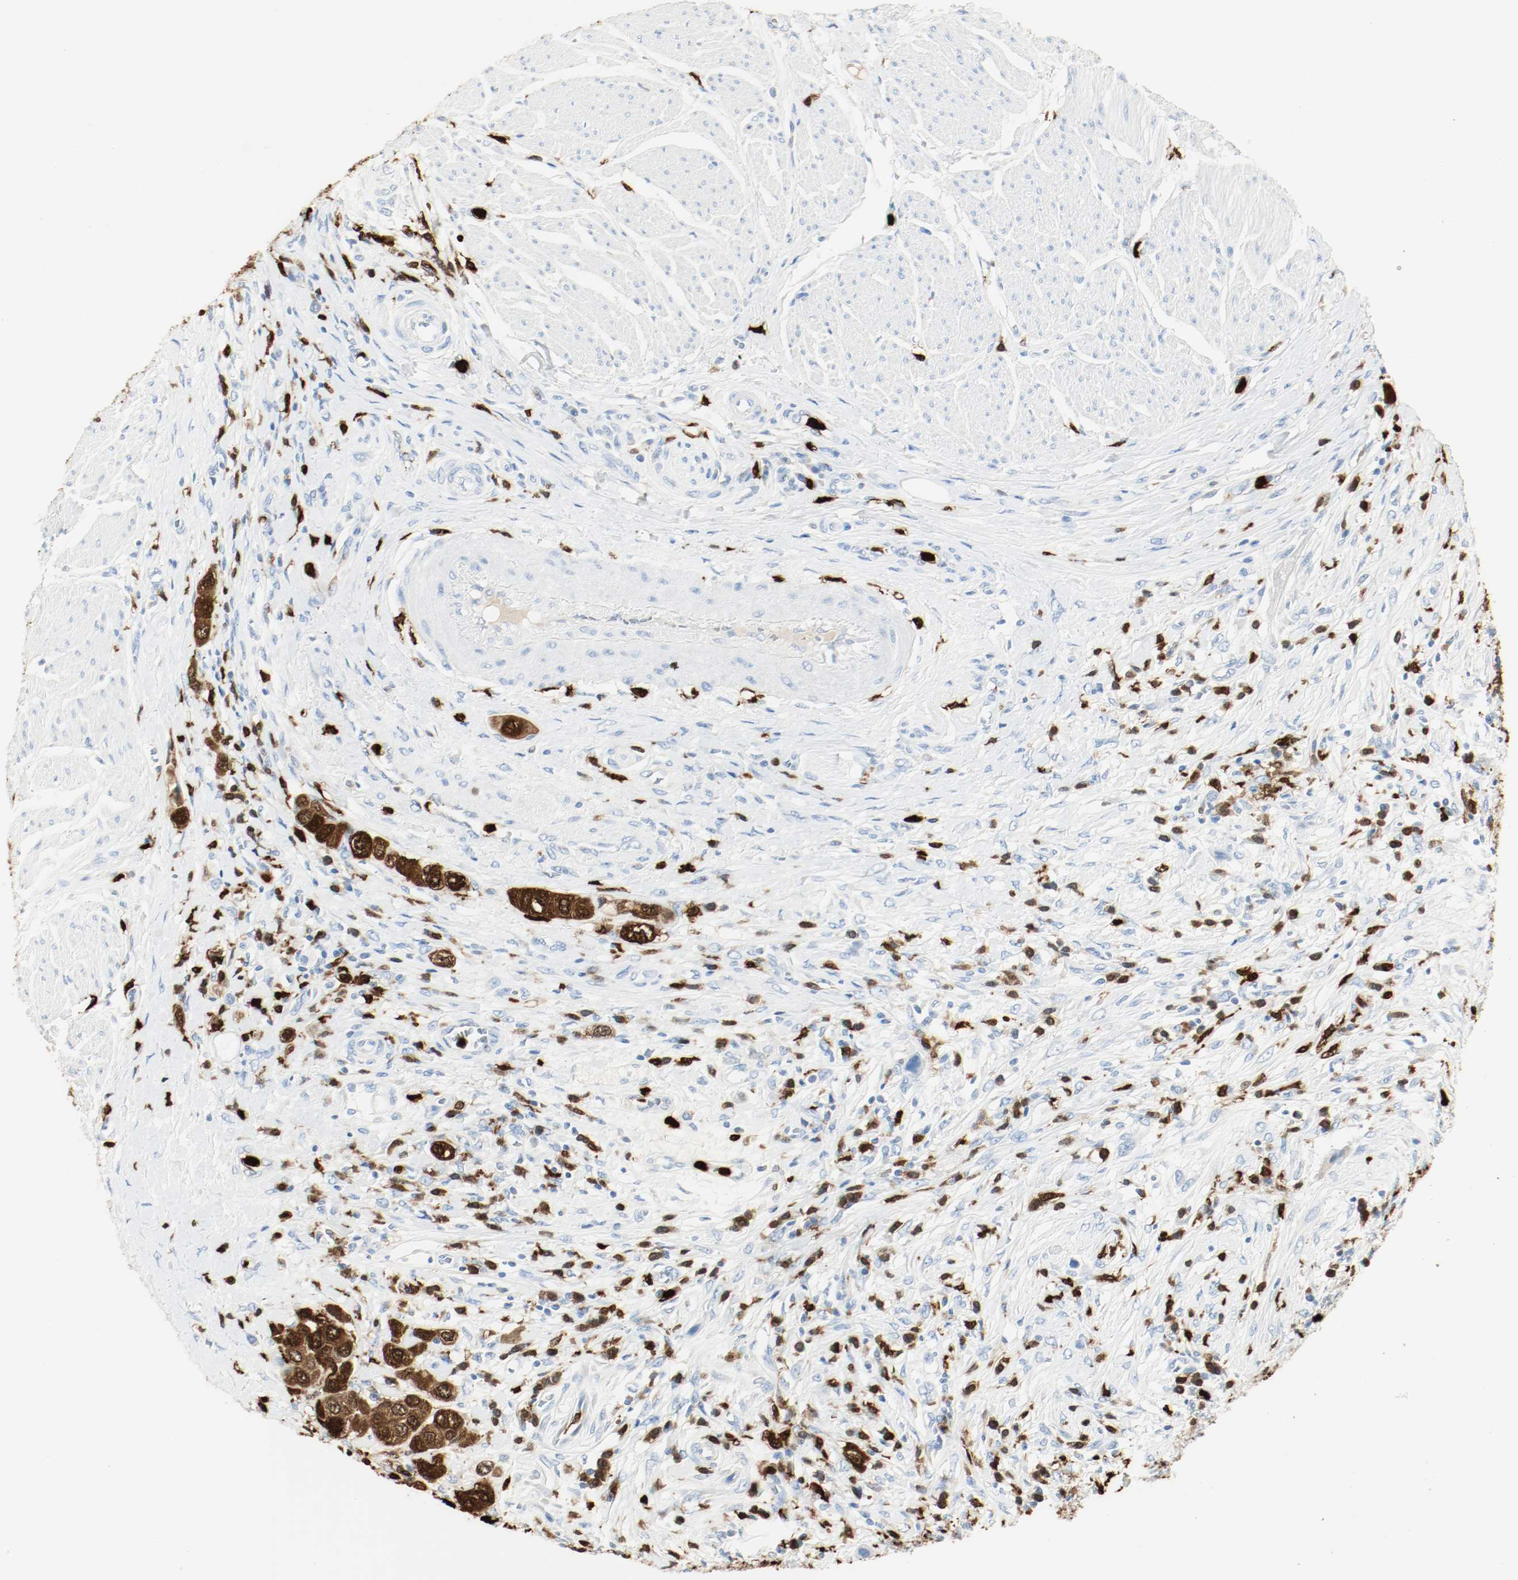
{"staining": {"intensity": "strong", "quantity": "25%-75%", "location": "cytoplasmic/membranous"}, "tissue": "urothelial cancer", "cell_type": "Tumor cells", "image_type": "cancer", "snomed": [{"axis": "morphology", "description": "Urothelial carcinoma, High grade"}, {"axis": "topography", "description": "Urinary bladder"}], "caption": "Urothelial carcinoma (high-grade) stained with IHC demonstrates strong cytoplasmic/membranous positivity in approximately 25%-75% of tumor cells. Immunohistochemistry stains the protein of interest in brown and the nuclei are stained blue.", "gene": "S100A9", "patient": {"sex": "male", "age": 50}}